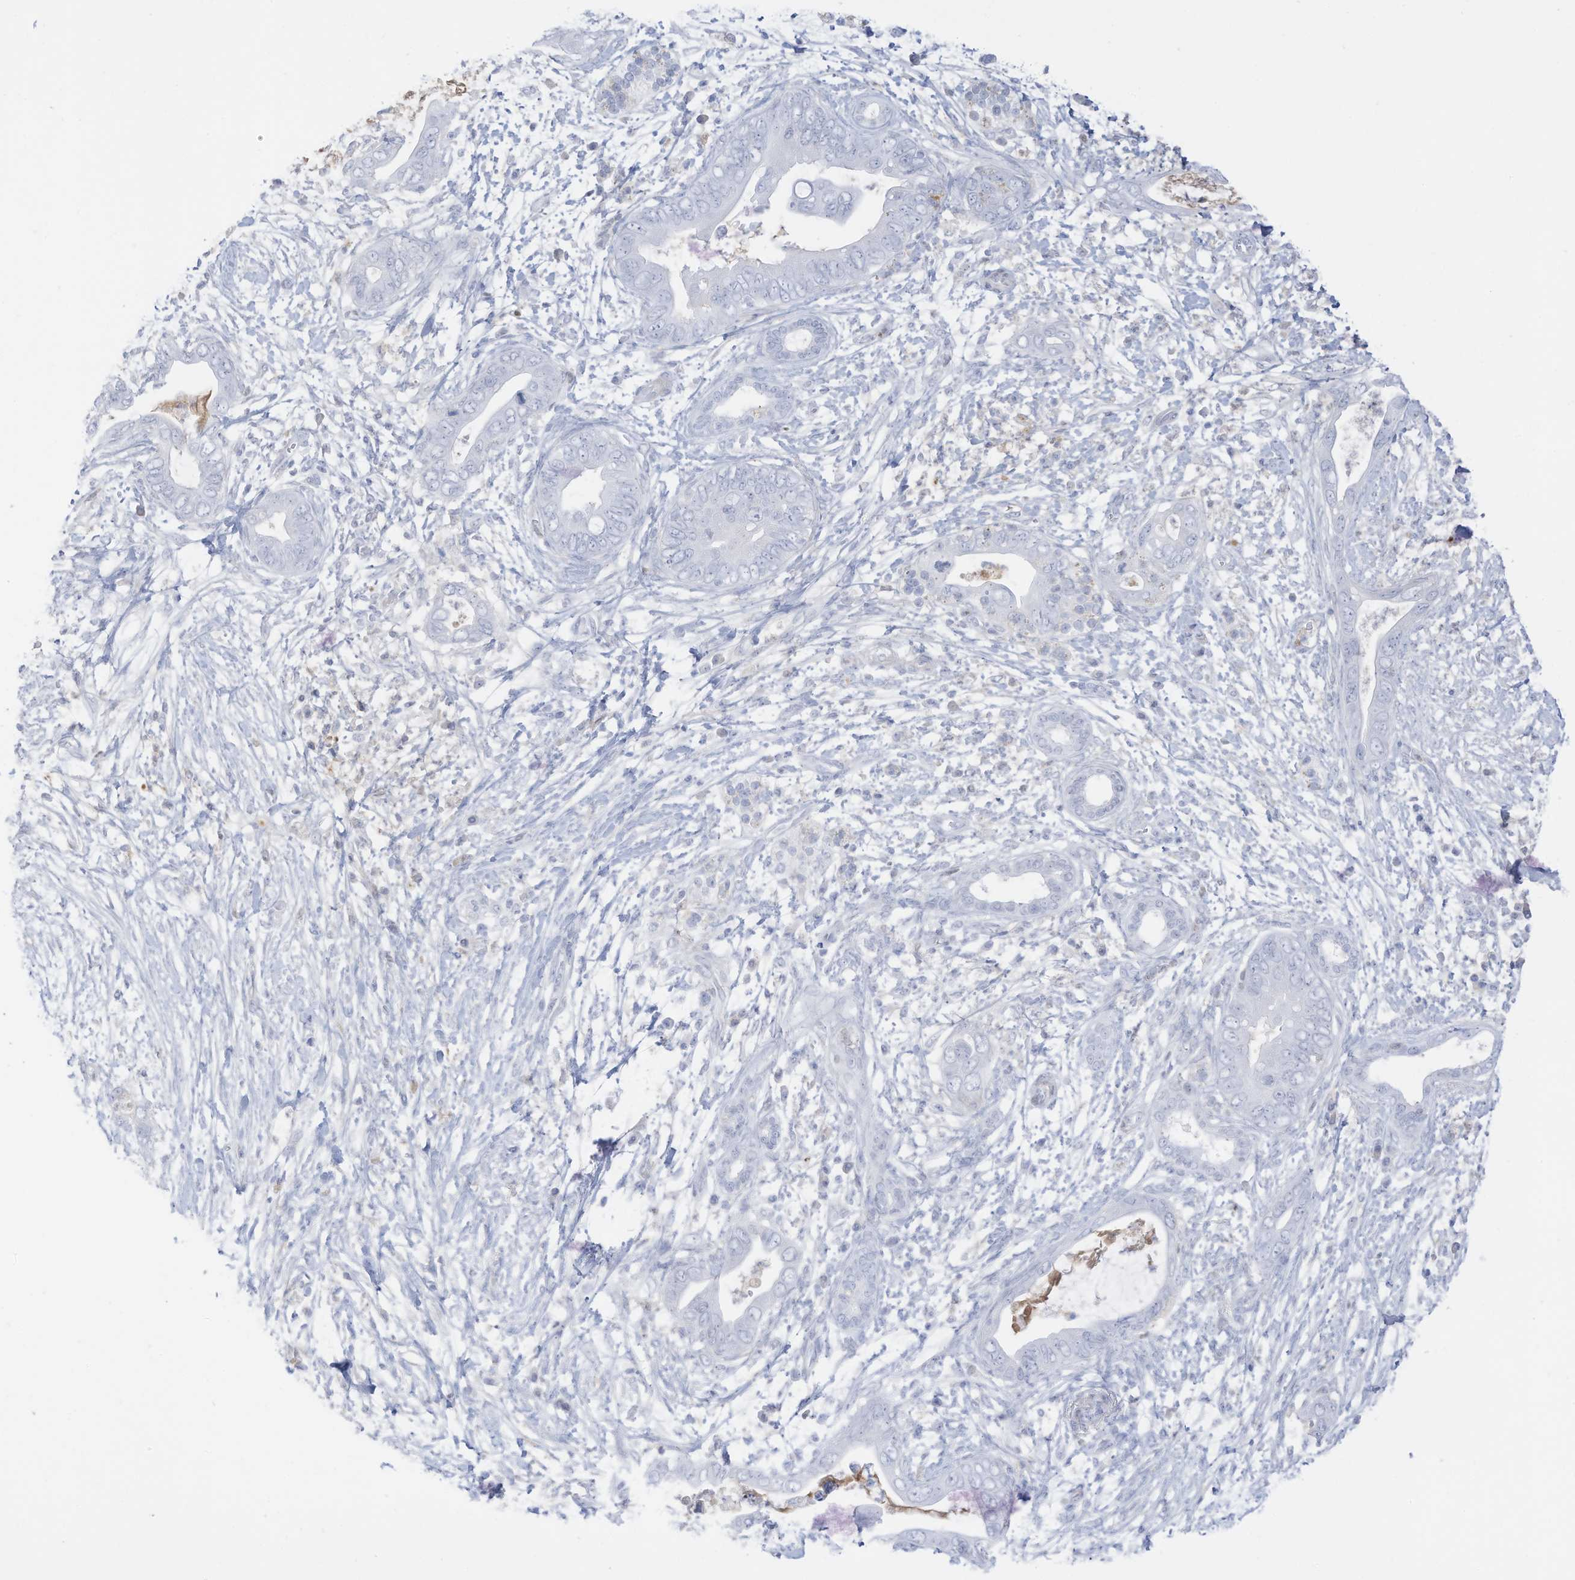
{"staining": {"intensity": "negative", "quantity": "none", "location": "none"}, "tissue": "pancreatic cancer", "cell_type": "Tumor cells", "image_type": "cancer", "snomed": [{"axis": "morphology", "description": "Adenocarcinoma, NOS"}, {"axis": "topography", "description": "Pancreas"}], "caption": "The photomicrograph exhibits no significant positivity in tumor cells of pancreatic cancer (adenocarcinoma).", "gene": "HSD17B13", "patient": {"sex": "male", "age": 75}}